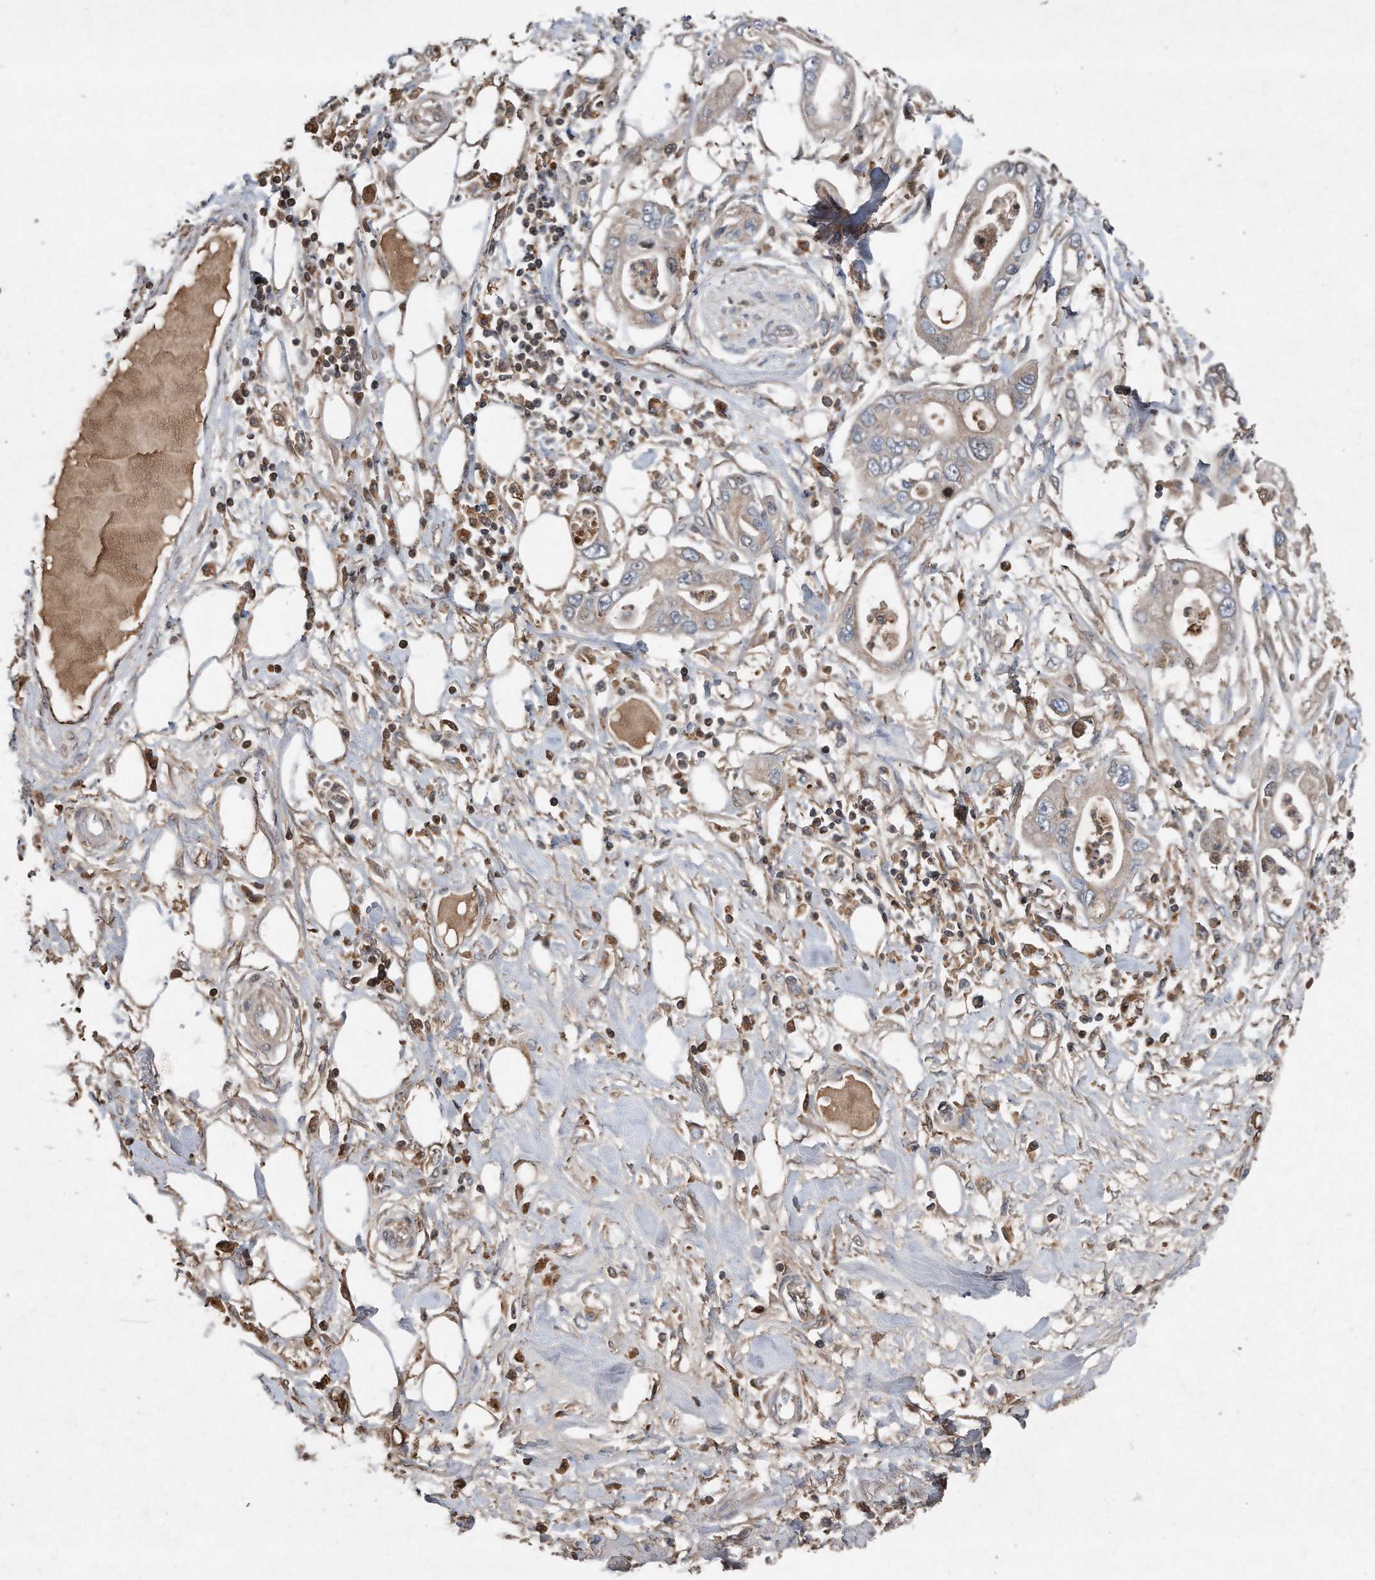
{"staining": {"intensity": "negative", "quantity": "none", "location": "none"}, "tissue": "pancreatic cancer", "cell_type": "Tumor cells", "image_type": "cancer", "snomed": [{"axis": "morphology", "description": "Adenocarcinoma, NOS"}, {"axis": "topography", "description": "Pancreas"}], "caption": "IHC micrograph of human pancreatic cancer (adenocarcinoma) stained for a protein (brown), which reveals no positivity in tumor cells.", "gene": "SDHA", "patient": {"sex": "male", "age": 68}}